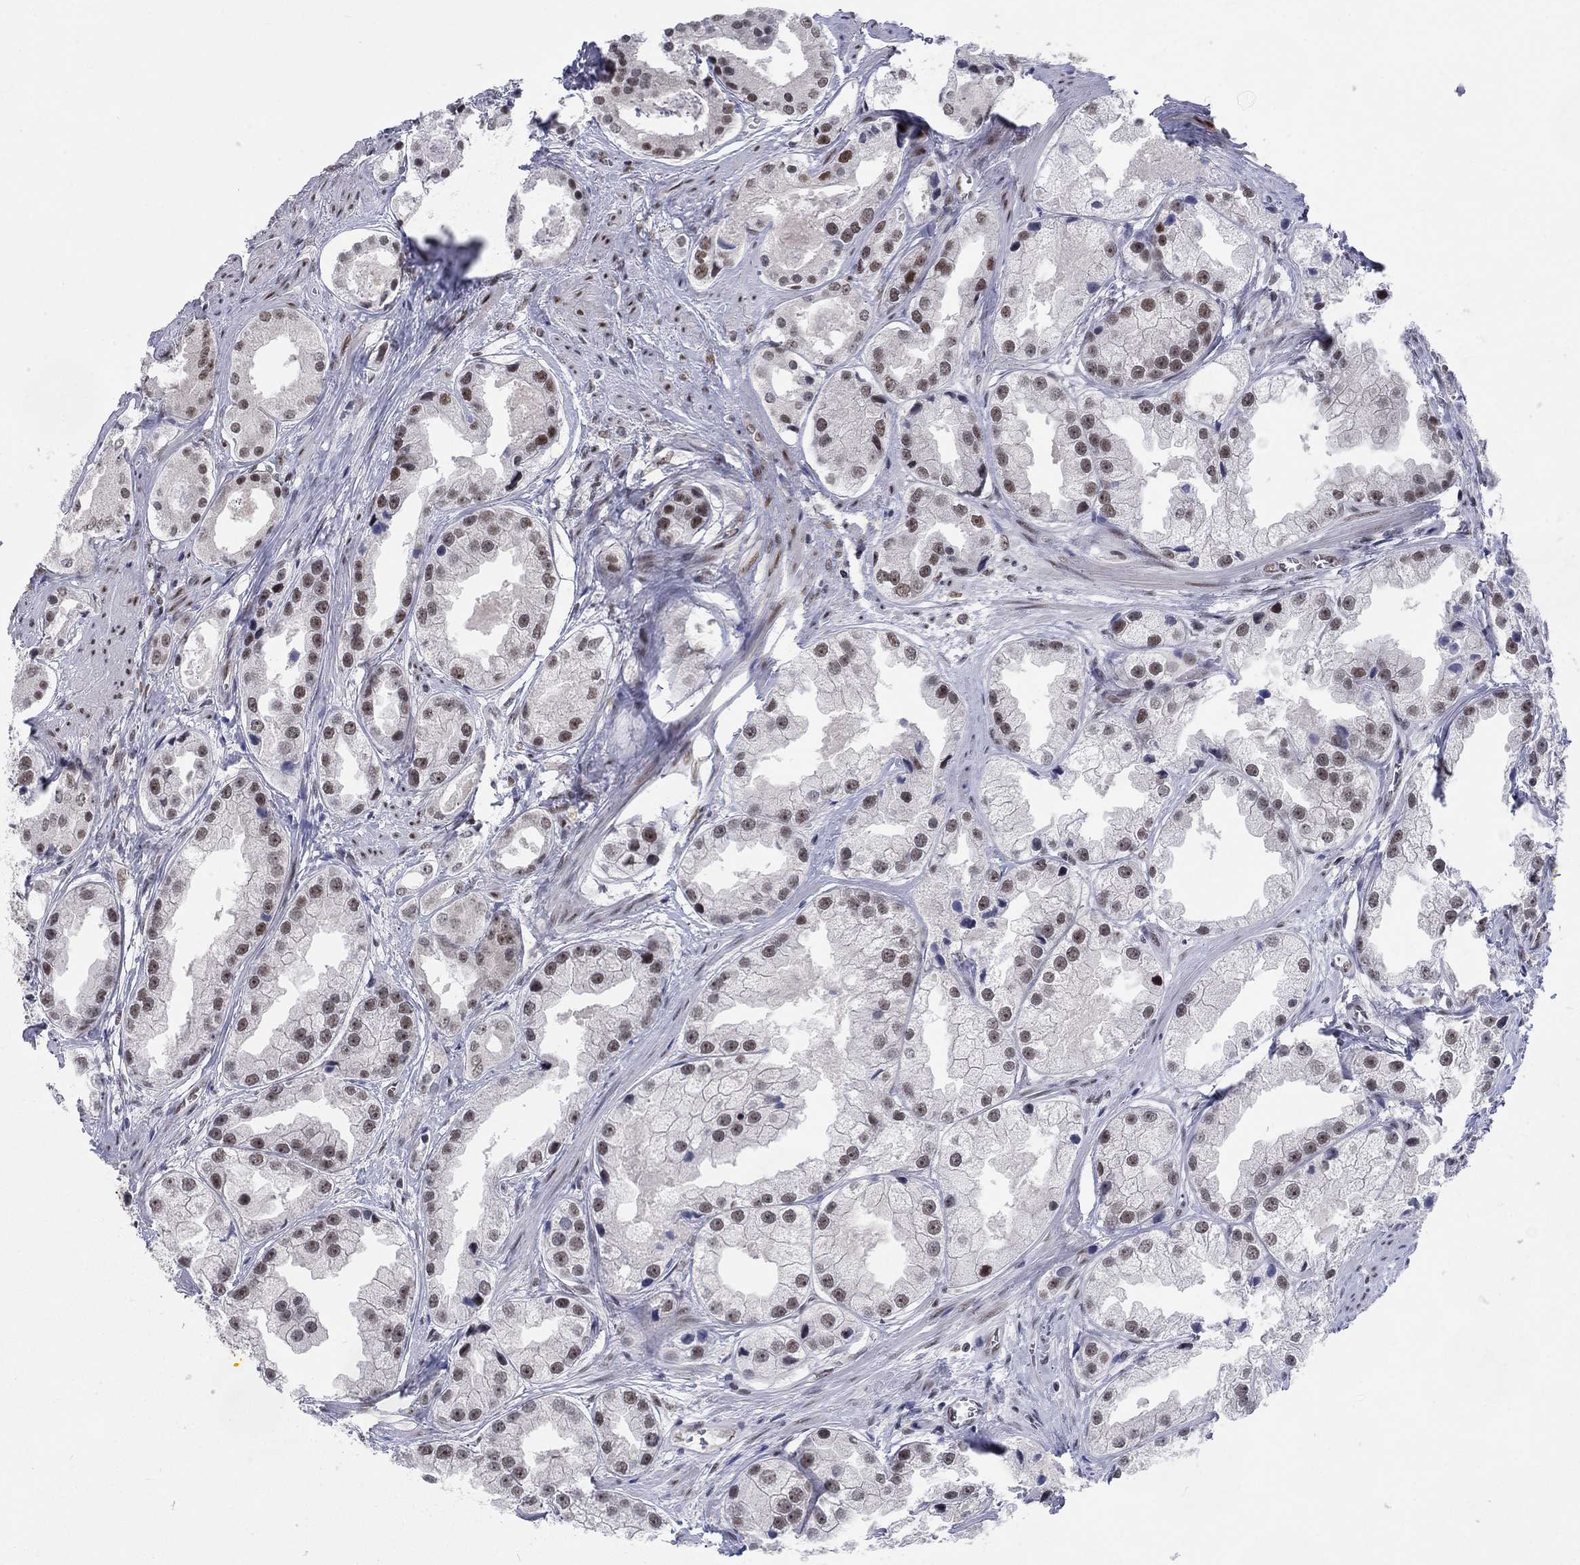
{"staining": {"intensity": "moderate", "quantity": ">75%", "location": "nuclear"}, "tissue": "prostate cancer", "cell_type": "Tumor cells", "image_type": "cancer", "snomed": [{"axis": "morphology", "description": "Adenocarcinoma, NOS"}, {"axis": "topography", "description": "Prostate"}], "caption": "IHC micrograph of neoplastic tissue: human adenocarcinoma (prostate) stained using IHC demonstrates medium levels of moderate protein expression localized specifically in the nuclear of tumor cells, appearing as a nuclear brown color.", "gene": "FYTTD1", "patient": {"sex": "male", "age": 61}}